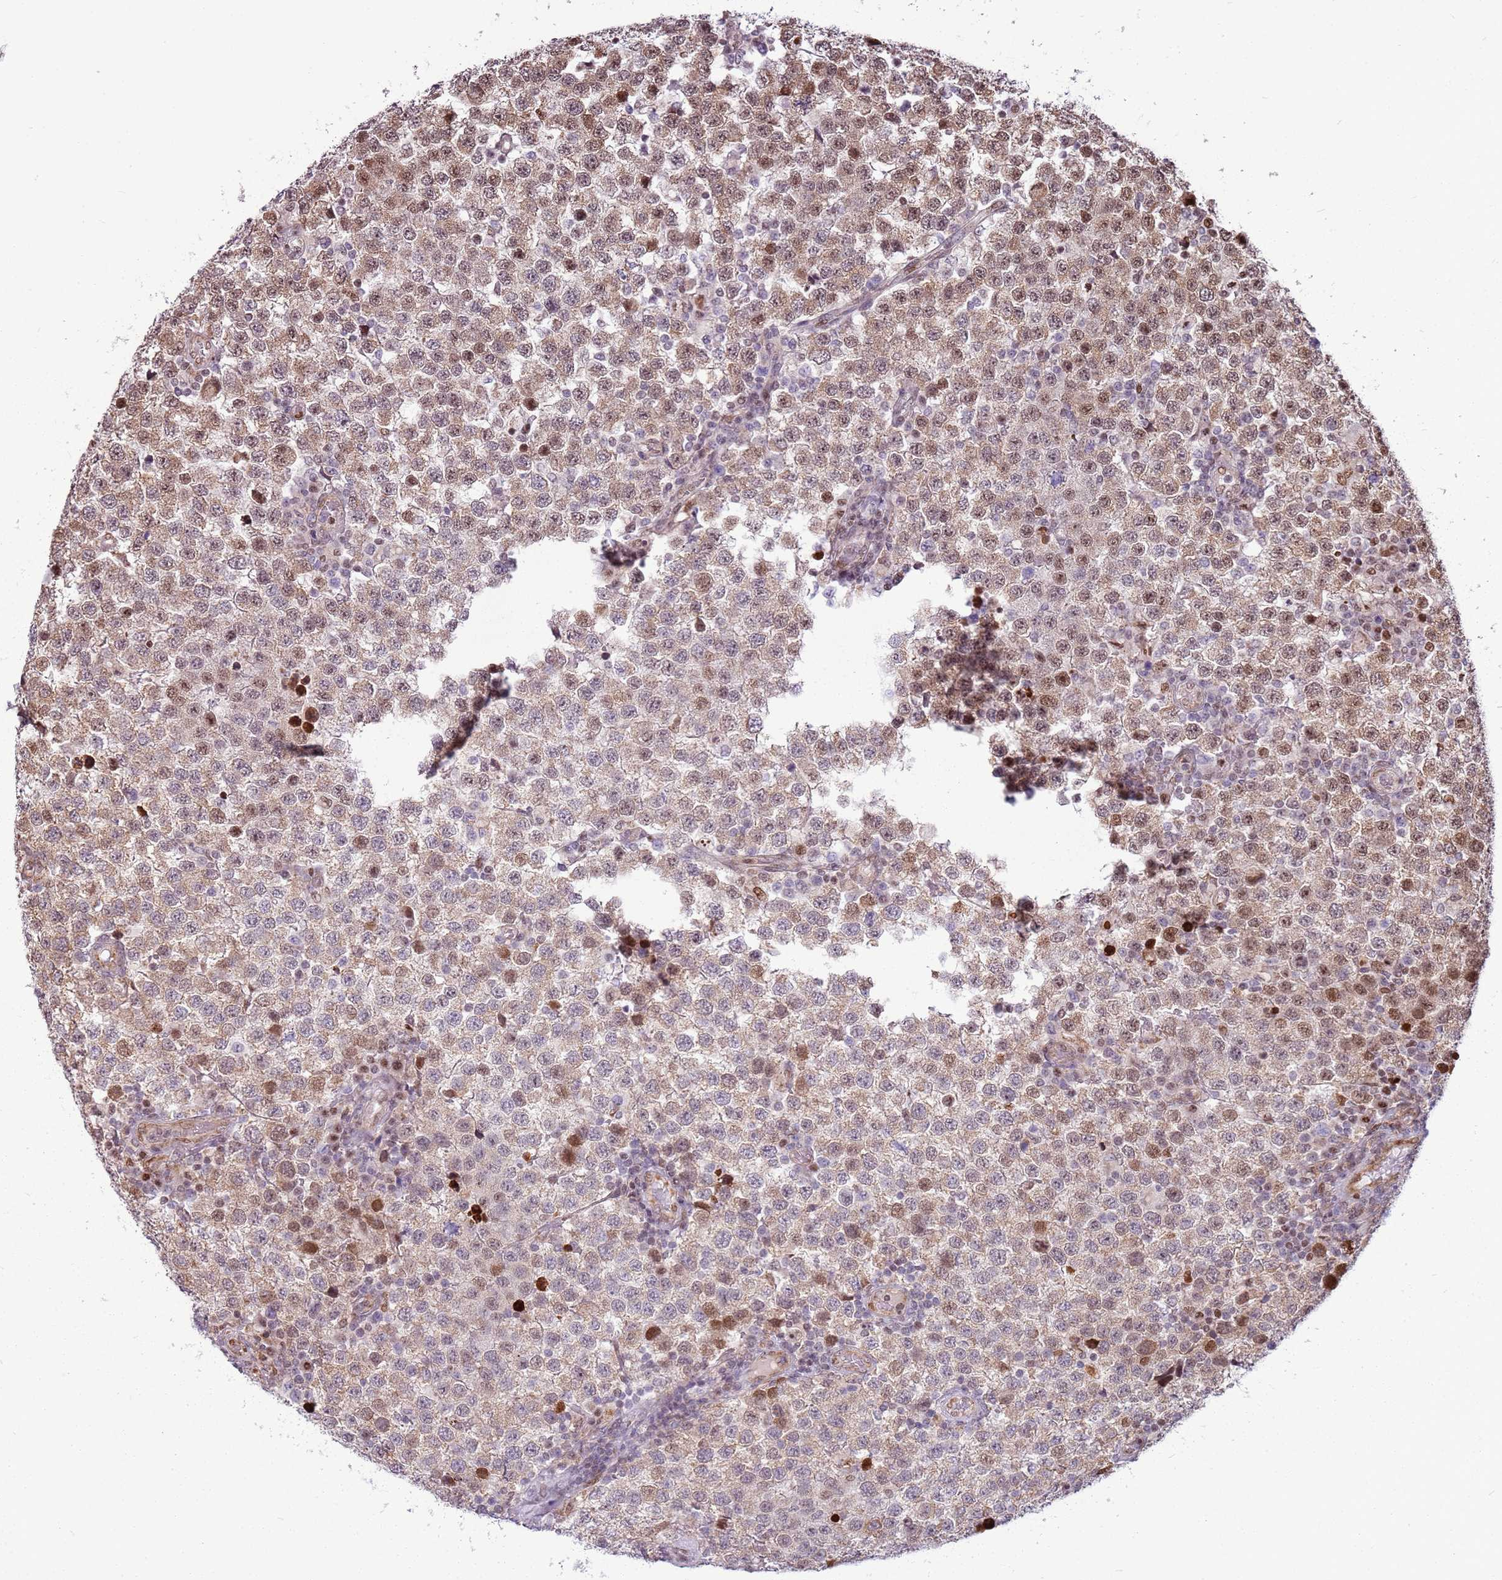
{"staining": {"intensity": "moderate", "quantity": "25%-75%", "location": "cytoplasmic/membranous,nuclear"}, "tissue": "testis cancer", "cell_type": "Tumor cells", "image_type": "cancer", "snomed": [{"axis": "morphology", "description": "Seminoma, NOS"}, {"axis": "topography", "description": "Testis"}], "caption": "Human testis cancer (seminoma) stained with a brown dye demonstrates moderate cytoplasmic/membranous and nuclear positive expression in about 25%-75% of tumor cells.", "gene": "PCTP", "patient": {"sex": "male", "age": 34}}